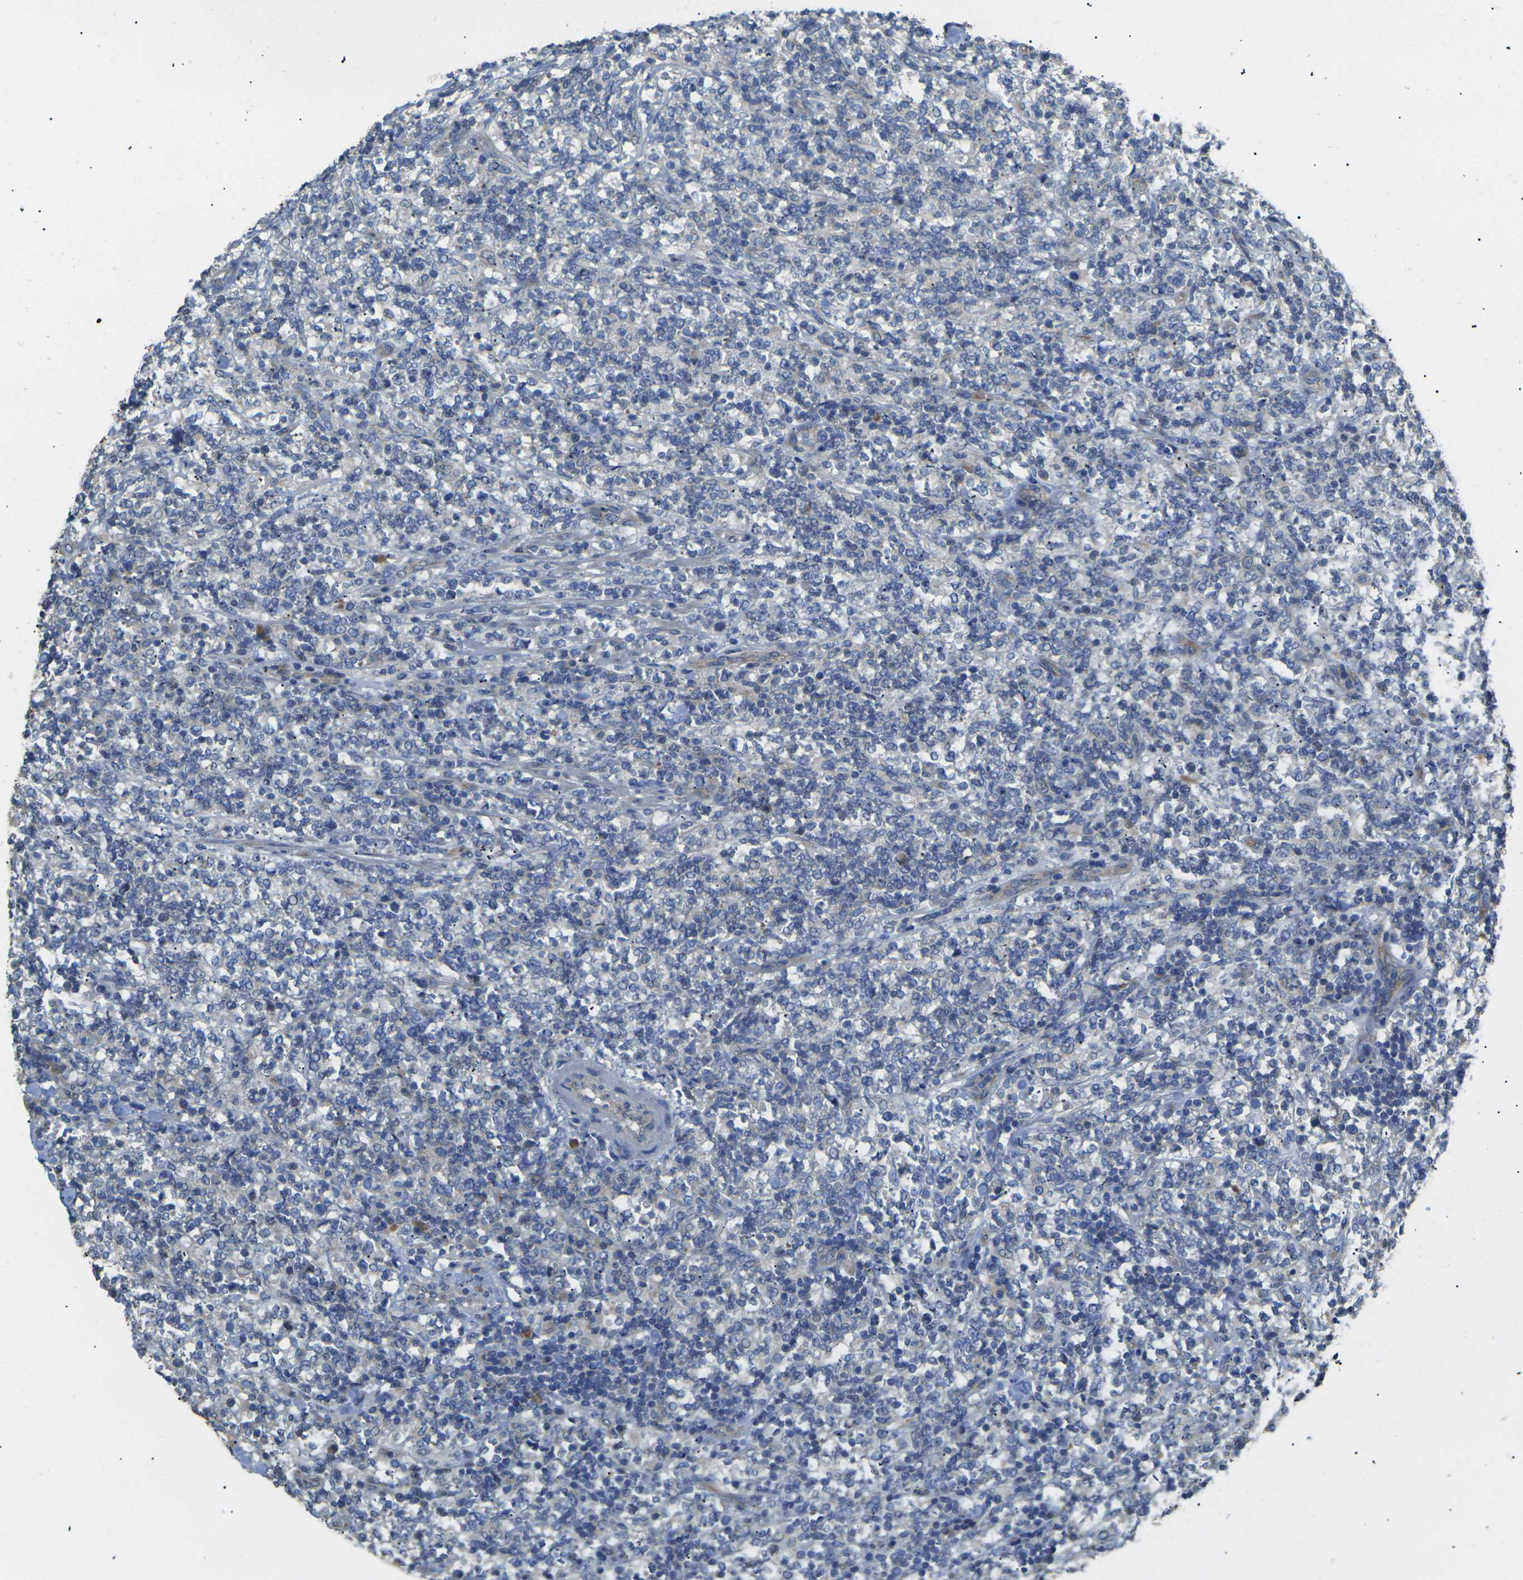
{"staining": {"intensity": "negative", "quantity": "none", "location": "none"}, "tissue": "lymphoma", "cell_type": "Tumor cells", "image_type": "cancer", "snomed": [{"axis": "morphology", "description": "Malignant lymphoma, non-Hodgkin's type, High grade"}, {"axis": "topography", "description": "Soft tissue"}], "caption": "The micrograph shows no significant expression in tumor cells of lymphoma. The staining is performed using DAB brown chromogen with nuclei counter-stained in using hematoxylin.", "gene": "KLHDC8B", "patient": {"sex": "male", "age": 18}}